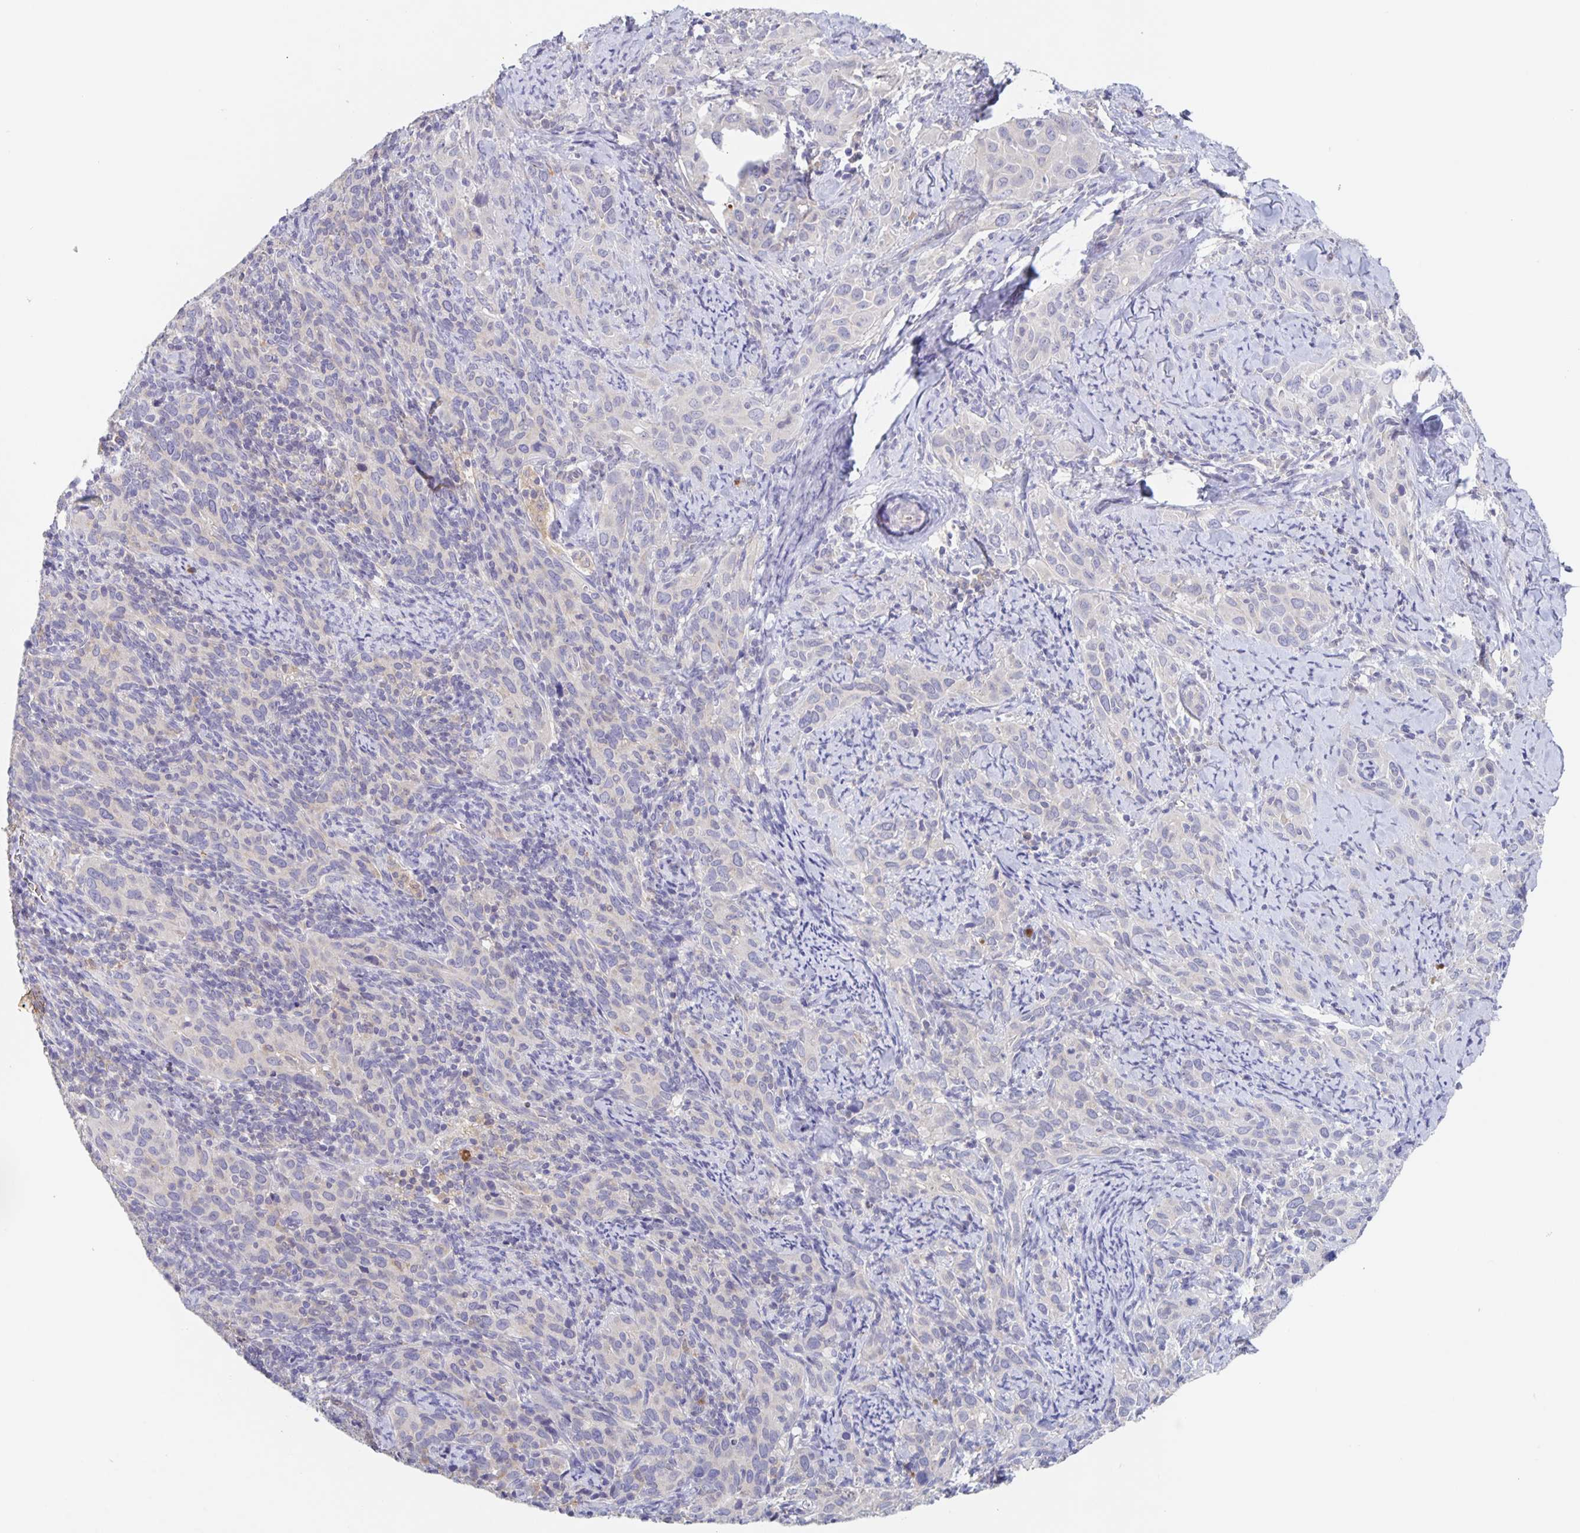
{"staining": {"intensity": "negative", "quantity": "none", "location": "none"}, "tissue": "cervical cancer", "cell_type": "Tumor cells", "image_type": "cancer", "snomed": [{"axis": "morphology", "description": "Squamous cell carcinoma, NOS"}, {"axis": "topography", "description": "Cervix"}], "caption": "Immunohistochemical staining of cervical squamous cell carcinoma shows no significant positivity in tumor cells.", "gene": "CDC42BPG", "patient": {"sex": "female", "age": 51}}